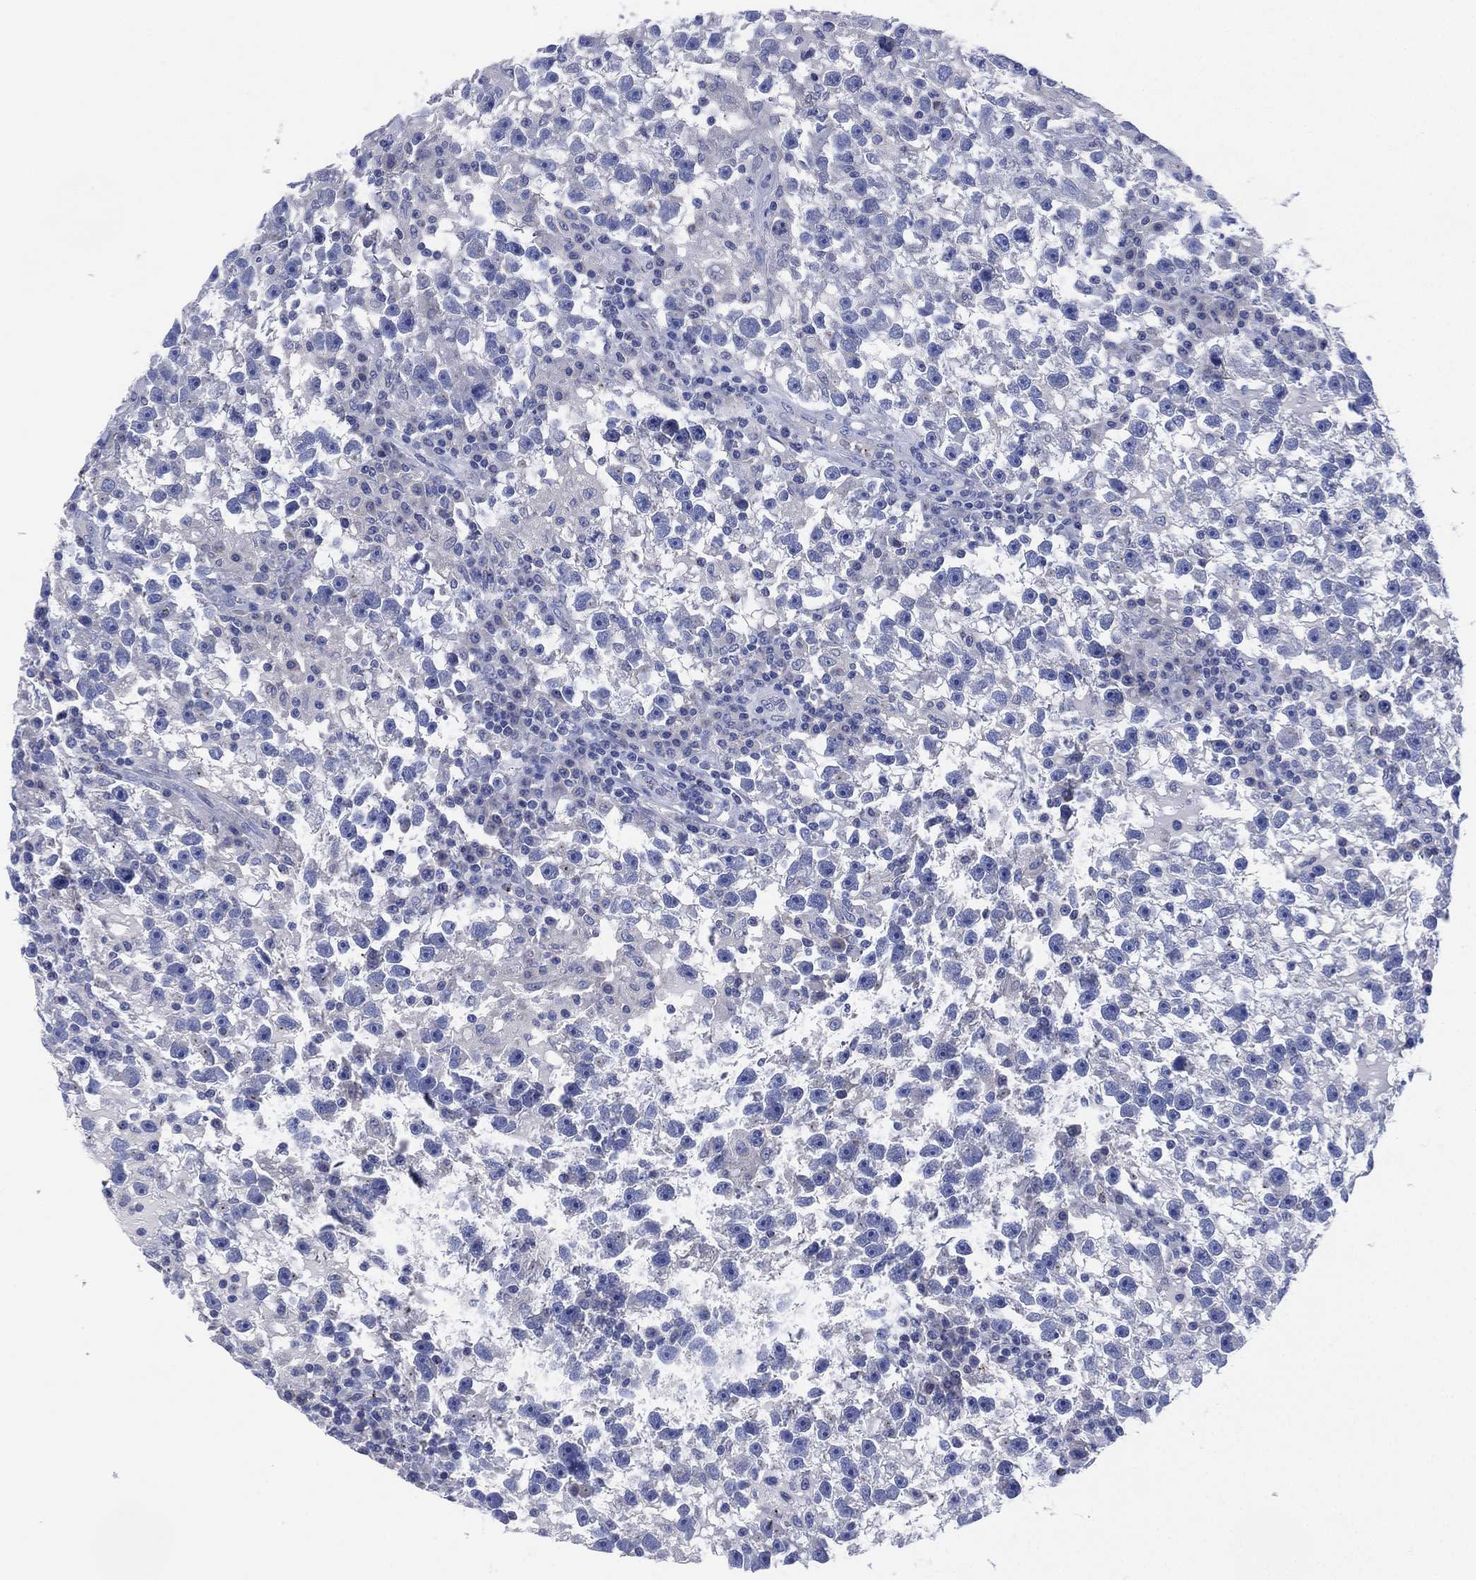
{"staining": {"intensity": "negative", "quantity": "none", "location": "none"}, "tissue": "testis cancer", "cell_type": "Tumor cells", "image_type": "cancer", "snomed": [{"axis": "morphology", "description": "Seminoma, NOS"}, {"axis": "topography", "description": "Testis"}], "caption": "The immunohistochemistry (IHC) histopathology image has no significant staining in tumor cells of testis seminoma tissue.", "gene": "CHRNA3", "patient": {"sex": "male", "age": 47}}